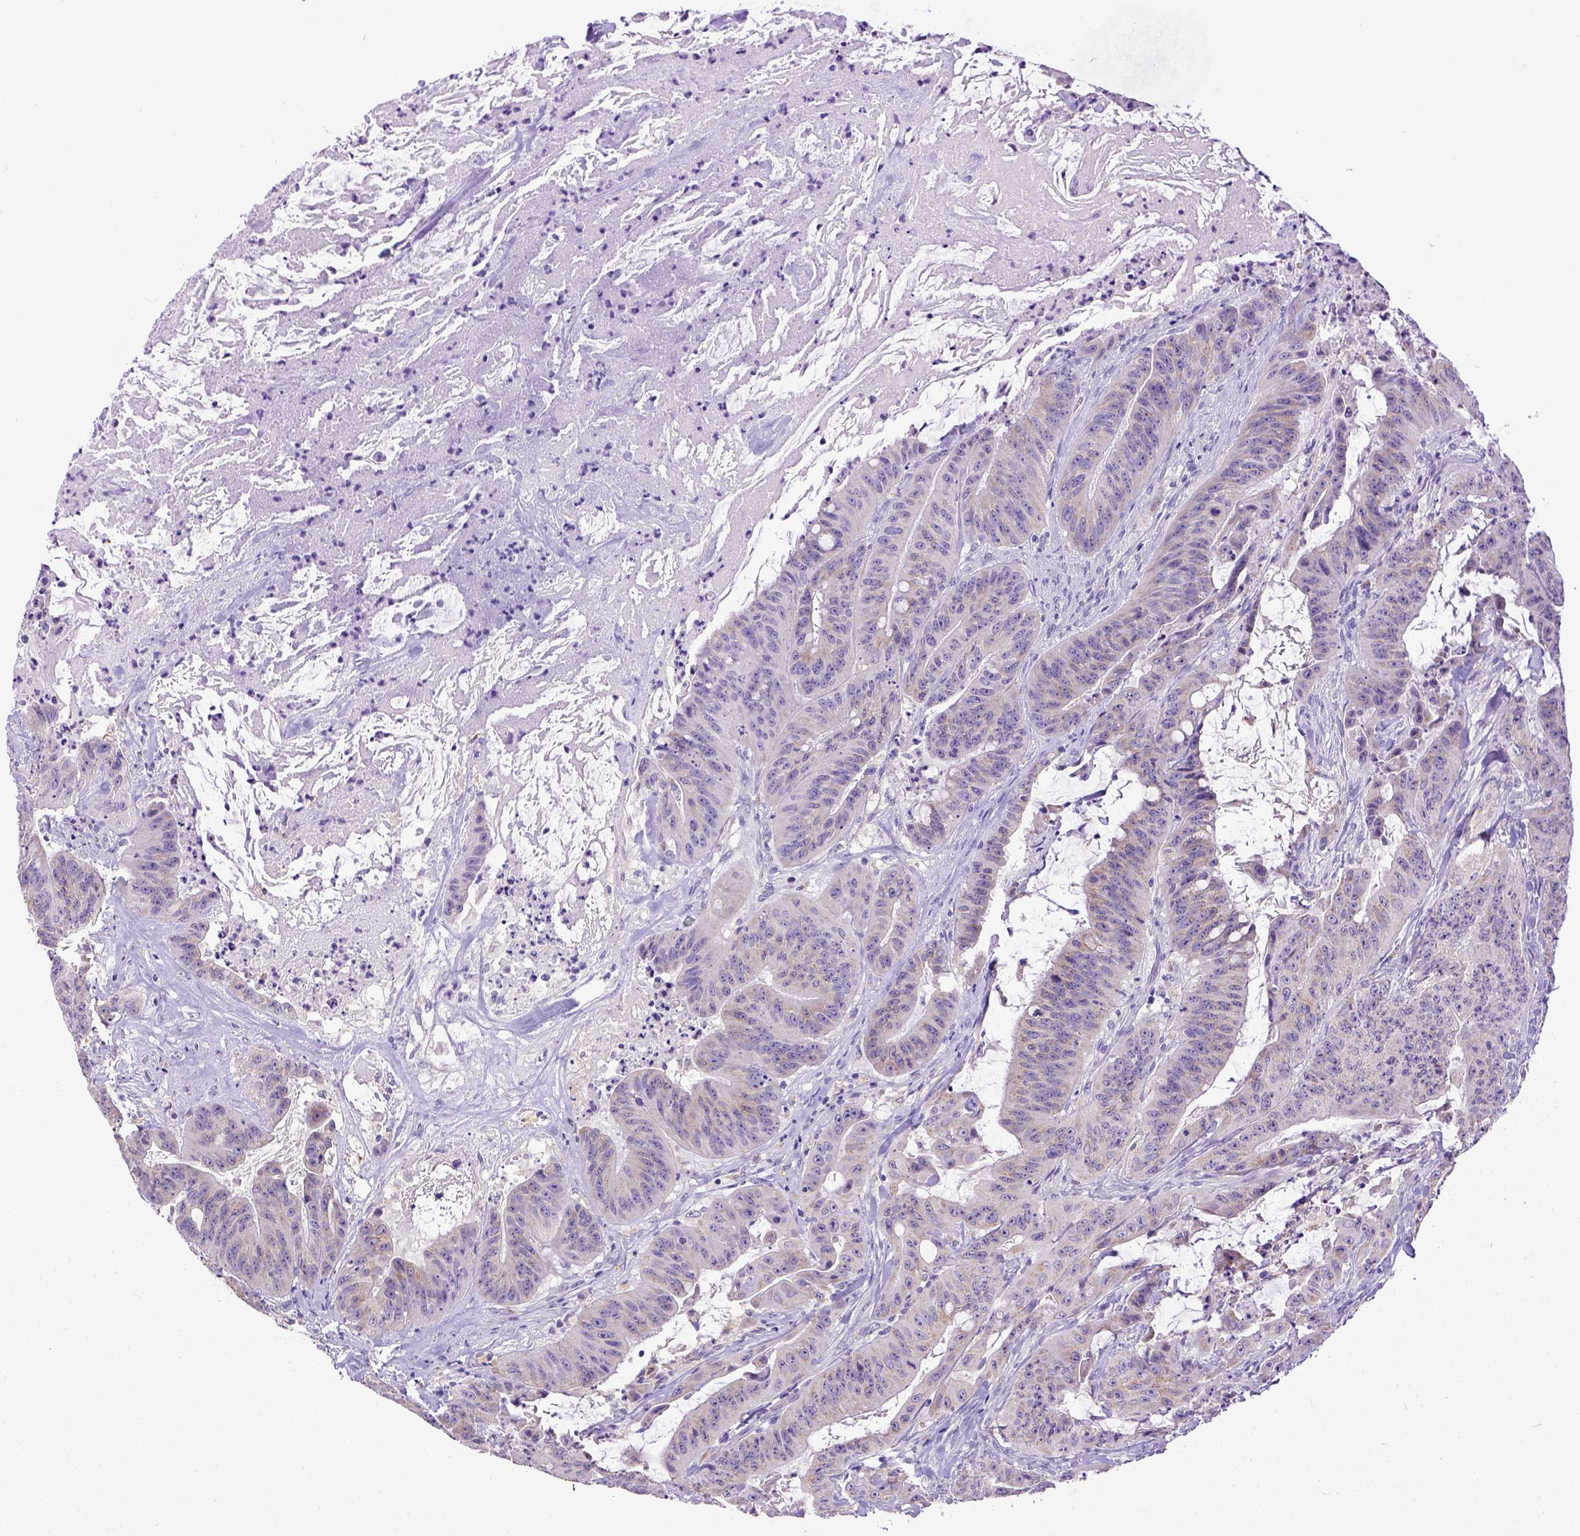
{"staining": {"intensity": "negative", "quantity": "none", "location": "none"}, "tissue": "colorectal cancer", "cell_type": "Tumor cells", "image_type": "cancer", "snomed": [{"axis": "morphology", "description": "Adenocarcinoma, NOS"}, {"axis": "topography", "description": "Colon"}], "caption": "There is no significant positivity in tumor cells of colorectal cancer (adenocarcinoma). (Stains: DAB (3,3'-diaminobenzidine) immunohistochemistry with hematoxylin counter stain, Microscopy: brightfield microscopy at high magnification).", "gene": "SPEF1", "patient": {"sex": "male", "age": 33}}